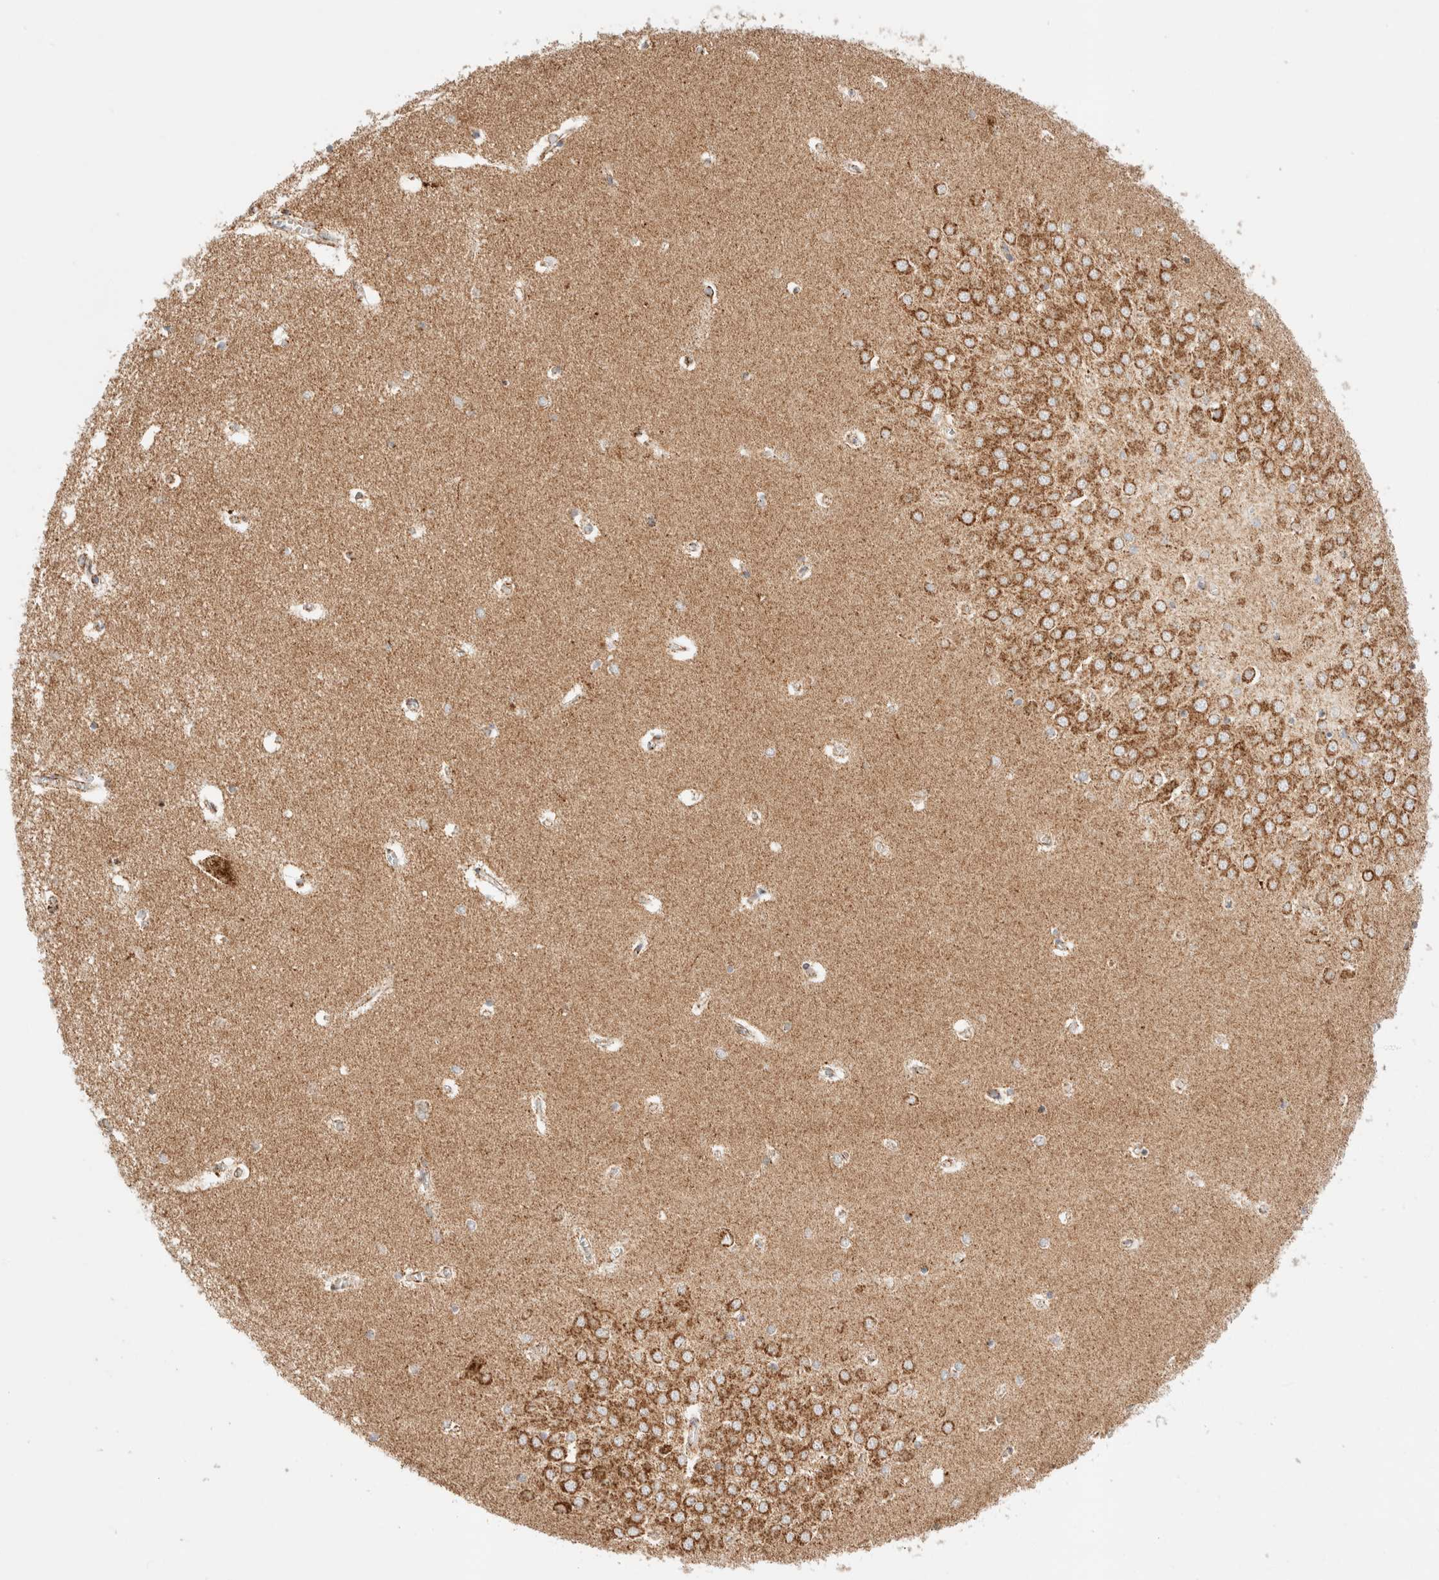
{"staining": {"intensity": "weak", "quantity": "25%-75%", "location": "cytoplasmic/membranous"}, "tissue": "hippocampus", "cell_type": "Glial cells", "image_type": "normal", "snomed": [{"axis": "morphology", "description": "Normal tissue, NOS"}, {"axis": "topography", "description": "Hippocampus"}], "caption": "High-power microscopy captured an immunohistochemistry (IHC) photomicrograph of normal hippocampus, revealing weak cytoplasmic/membranous positivity in about 25%-75% of glial cells.", "gene": "PHB2", "patient": {"sex": "male", "age": 70}}